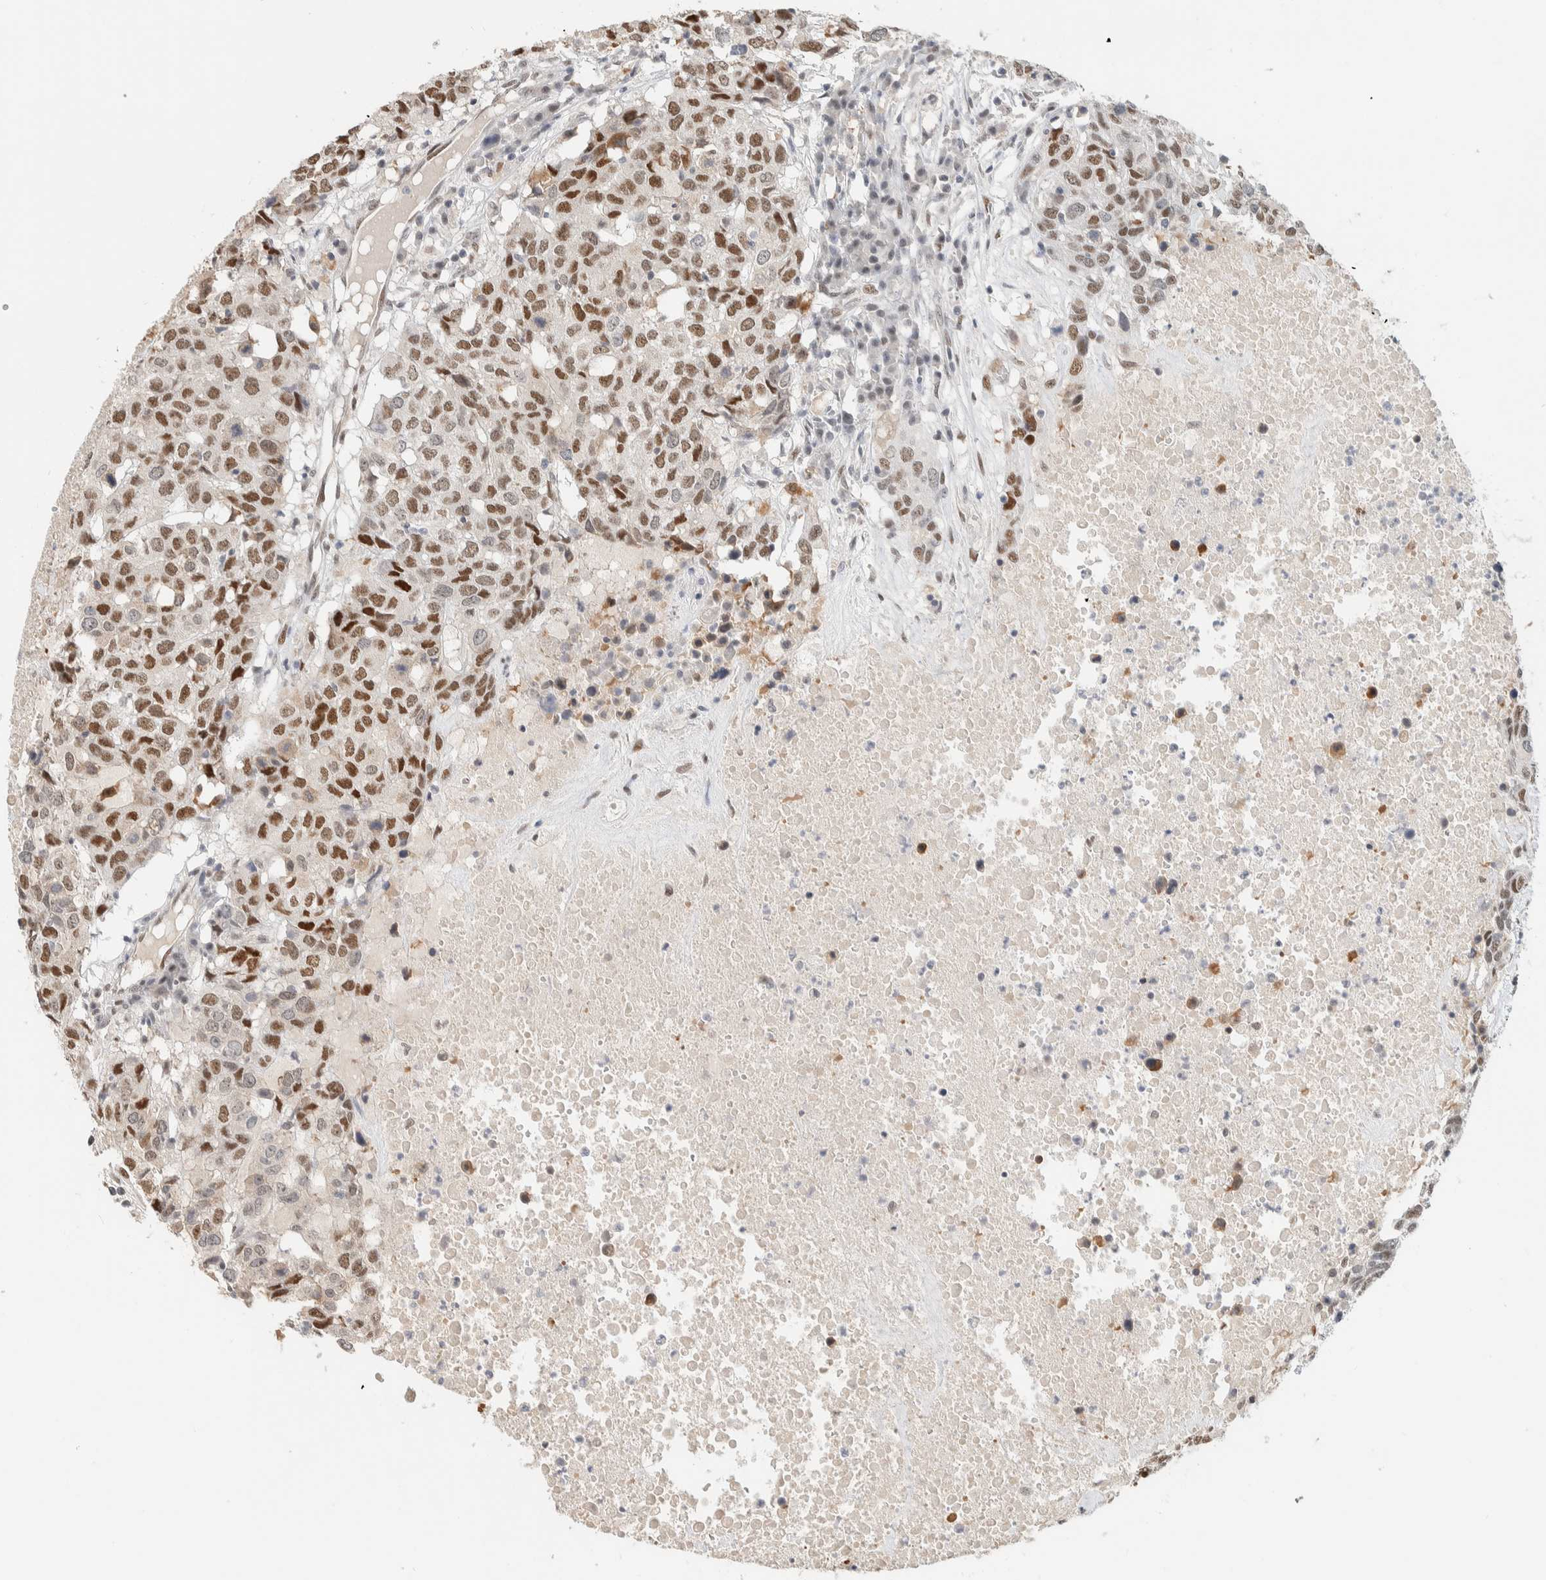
{"staining": {"intensity": "moderate", "quantity": ">75%", "location": "nuclear"}, "tissue": "head and neck cancer", "cell_type": "Tumor cells", "image_type": "cancer", "snomed": [{"axis": "morphology", "description": "Squamous cell carcinoma, NOS"}, {"axis": "topography", "description": "Head-Neck"}], "caption": "IHC micrograph of neoplastic tissue: head and neck squamous cell carcinoma stained using immunohistochemistry displays medium levels of moderate protein expression localized specifically in the nuclear of tumor cells, appearing as a nuclear brown color.", "gene": "PUS7", "patient": {"sex": "male", "age": 66}}